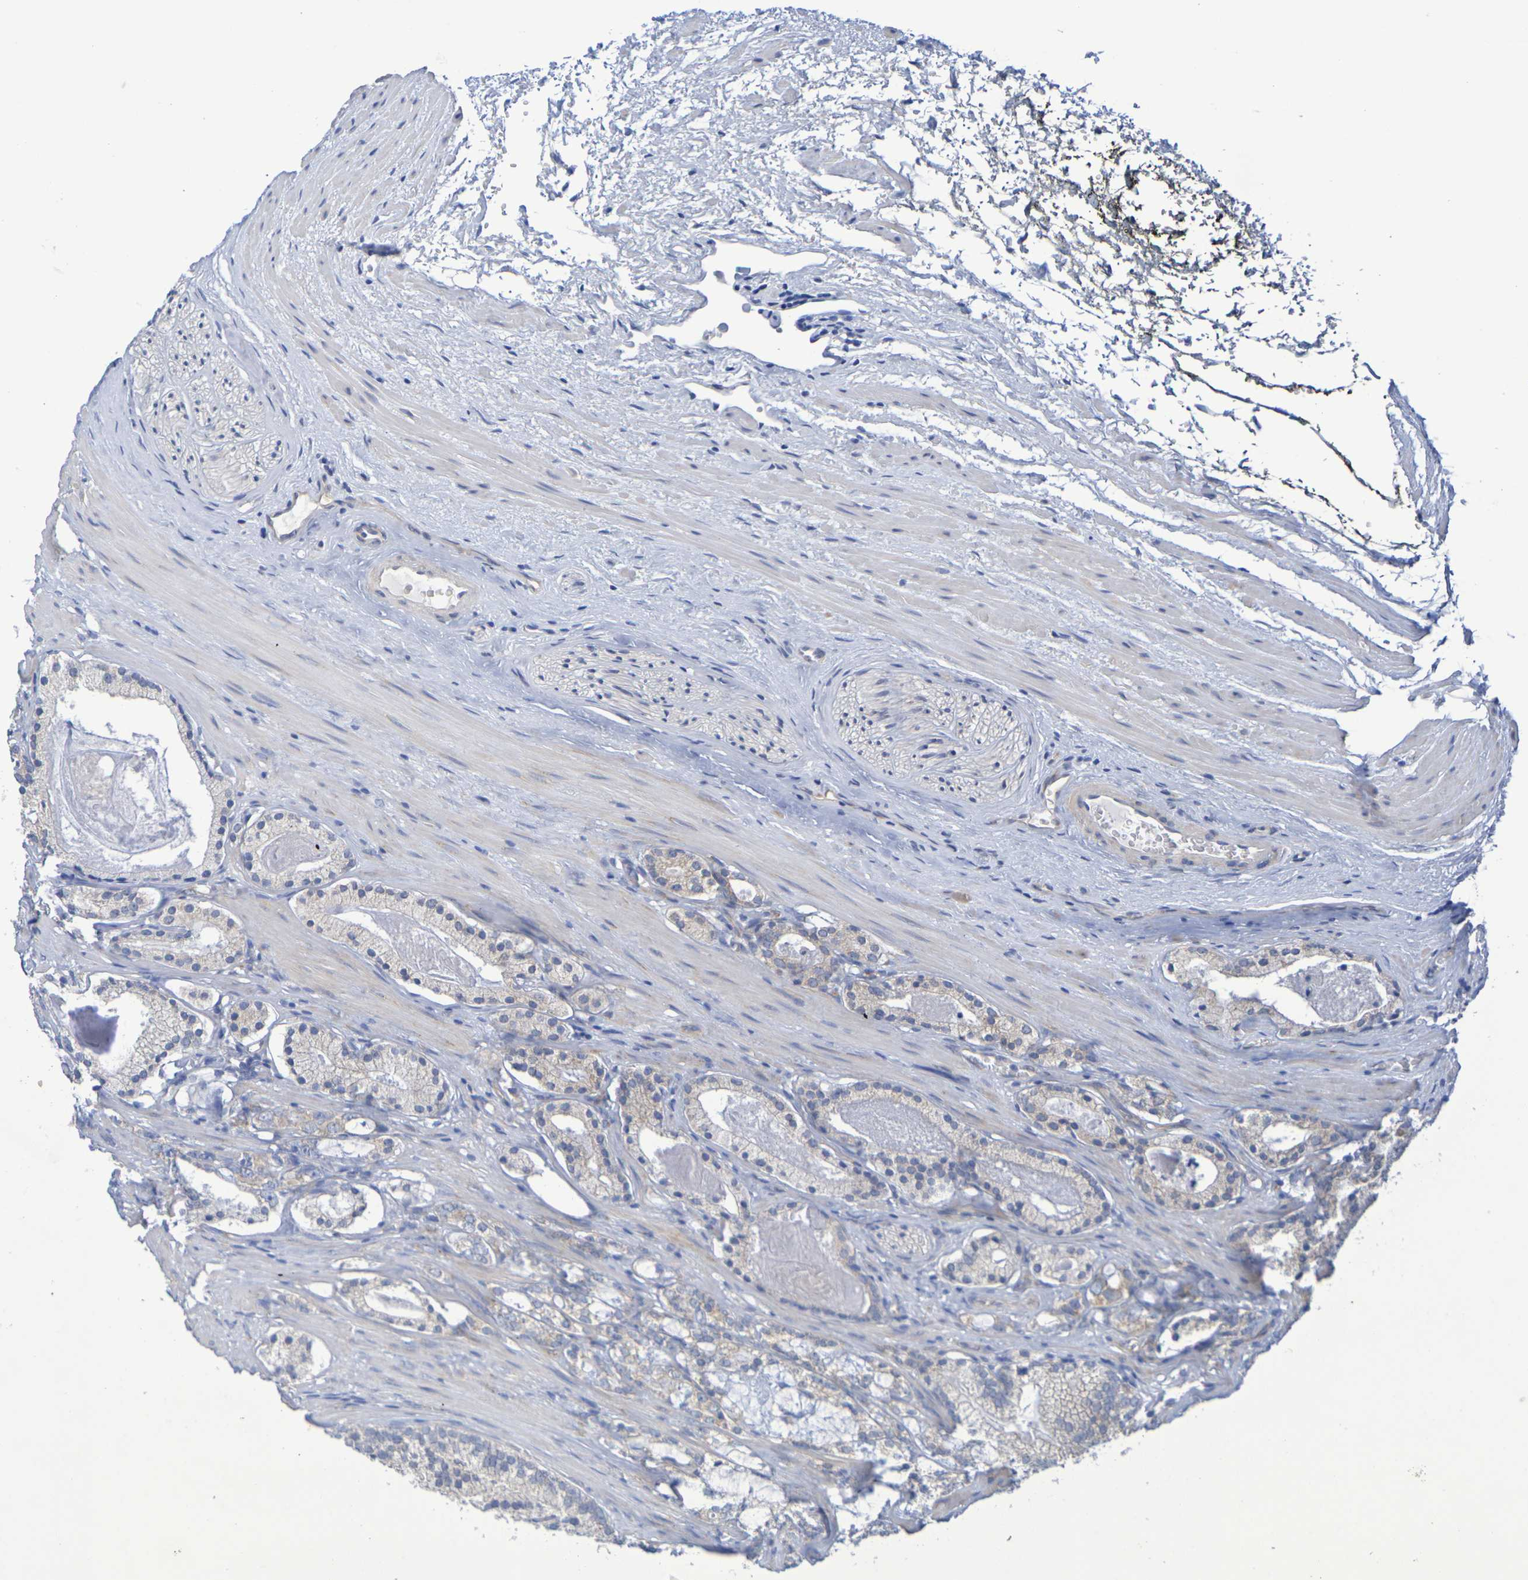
{"staining": {"intensity": "negative", "quantity": "none", "location": "none"}, "tissue": "prostate cancer", "cell_type": "Tumor cells", "image_type": "cancer", "snomed": [{"axis": "morphology", "description": "Adenocarcinoma, Low grade"}, {"axis": "topography", "description": "Prostate"}], "caption": "Micrograph shows no significant protein positivity in tumor cells of prostate cancer (adenocarcinoma (low-grade)).", "gene": "TMCC3", "patient": {"sex": "male", "age": 59}}